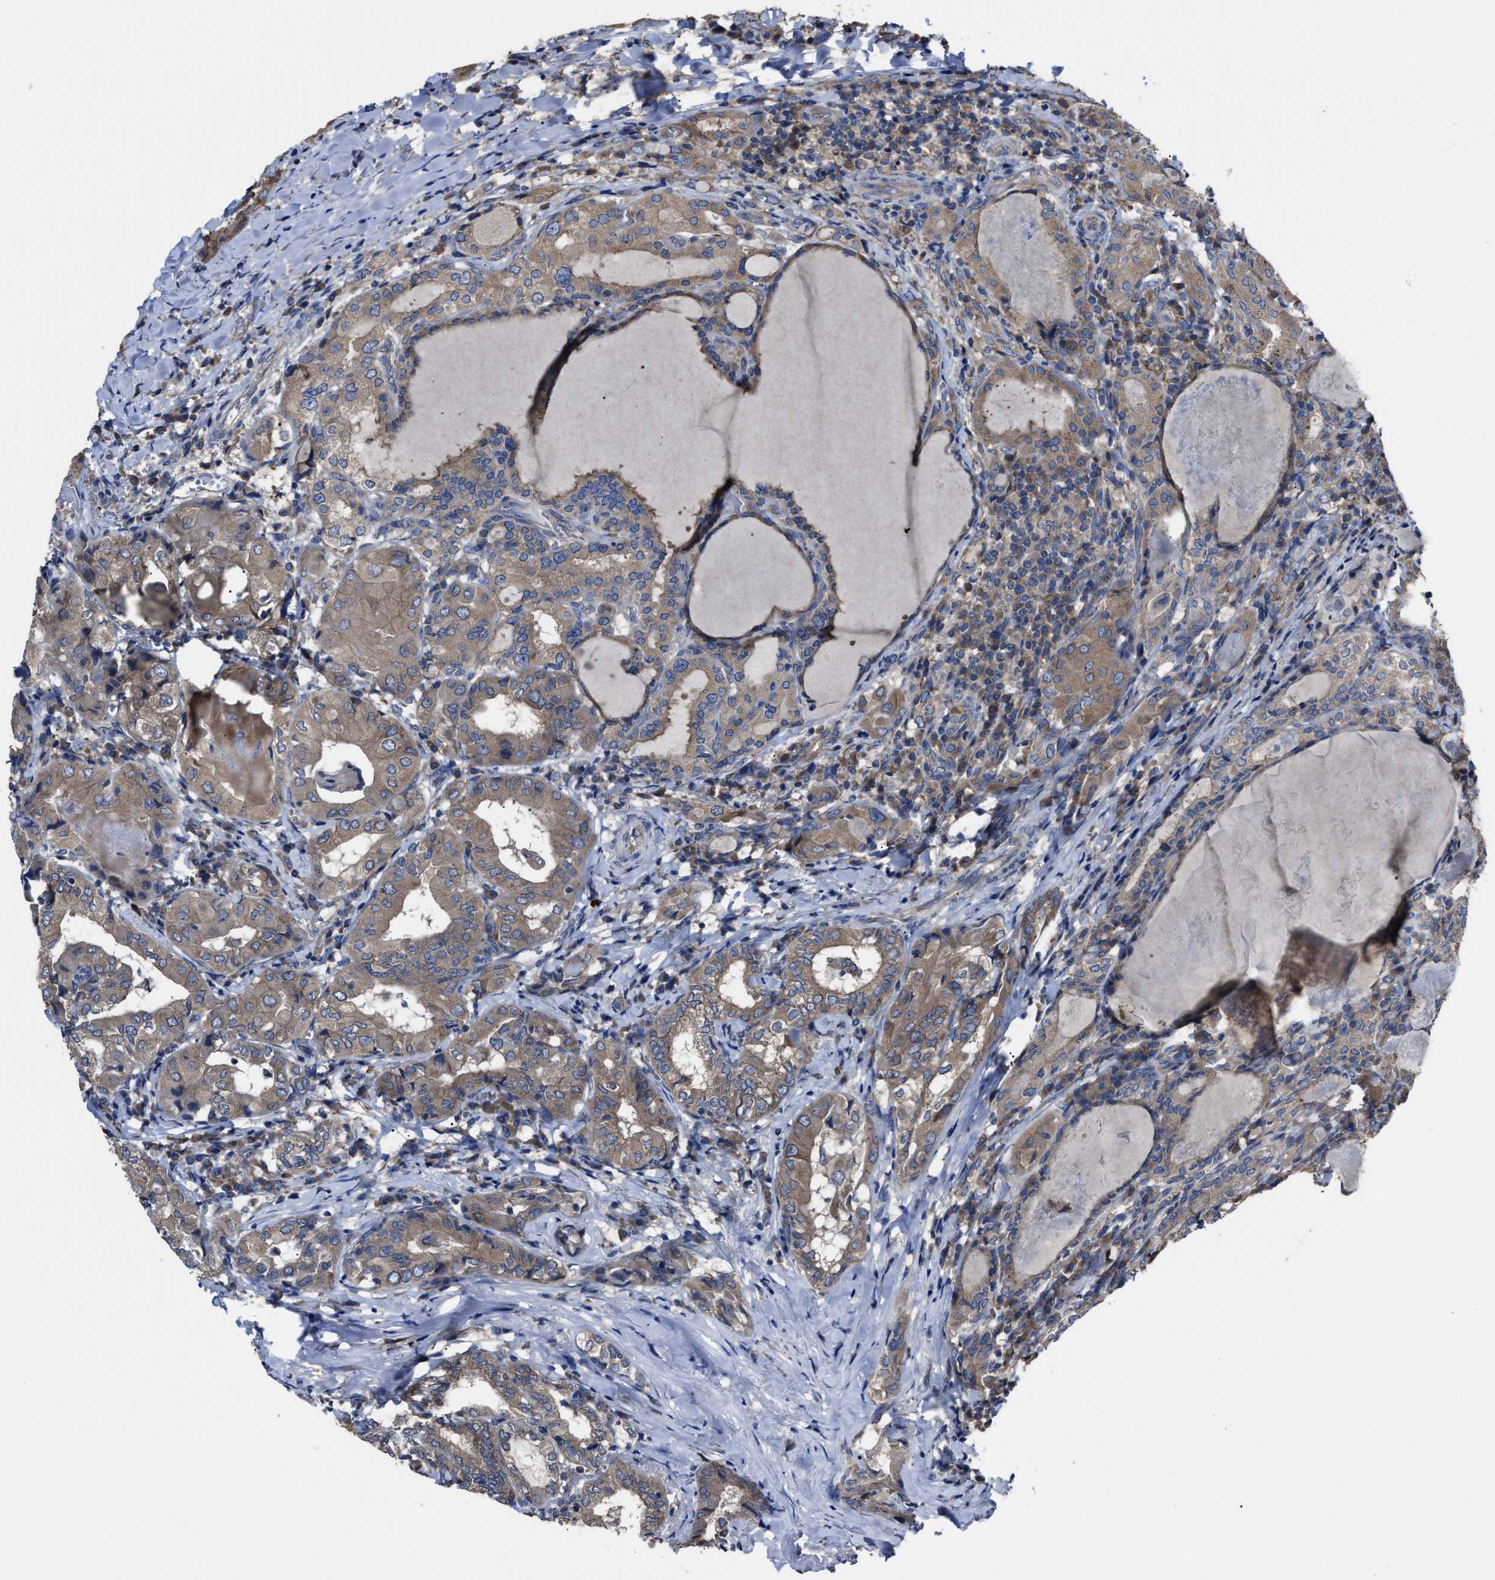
{"staining": {"intensity": "moderate", "quantity": ">75%", "location": "cytoplasmic/membranous"}, "tissue": "thyroid cancer", "cell_type": "Tumor cells", "image_type": "cancer", "snomed": [{"axis": "morphology", "description": "Papillary adenocarcinoma, NOS"}, {"axis": "topography", "description": "Thyroid gland"}], "caption": "This is an image of immunohistochemistry (IHC) staining of thyroid papillary adenocarcinoma, which shows moderate positivity in the cytoplasmic/membranous of tumor cells.", "gene": "UPF1", "patient": {"sex": "female", "age": 42}}